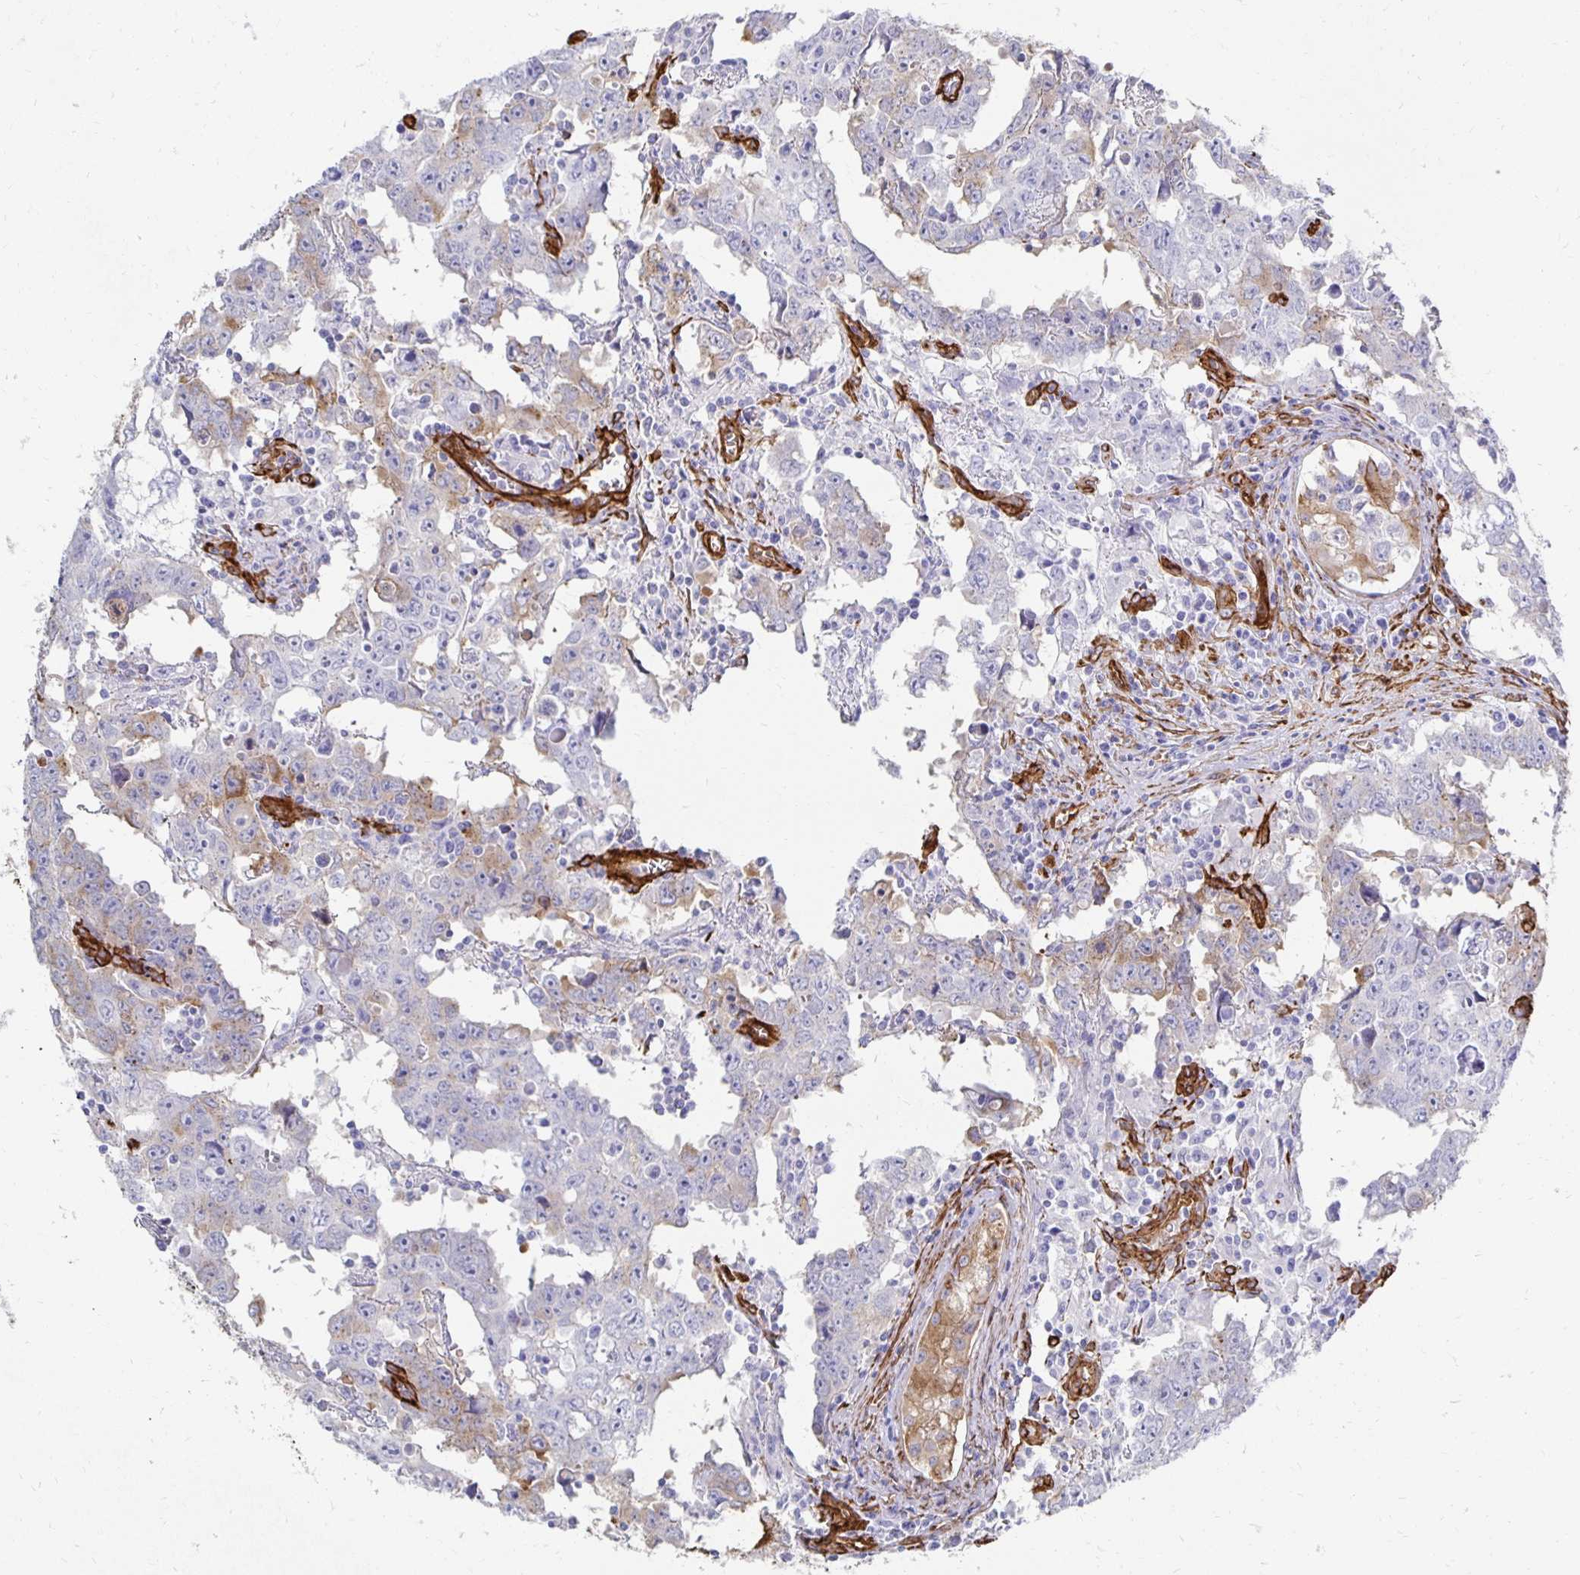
{"staining": {"intensity": "weak", "quantity": "<25%", "location": "cytoplasmic/membranous"}, "tissue": "testis cancer", "cell_type": "Tumor cells", "image_type": "cancer", "snomed": [{"axis": "morphology", "description": "Carcinoma, Embryonal, NOS"}, {"axis": "topography", "description": "Testis"}], "caption": "DAB immunohistochemical staining of embryonal carcinoma (testis) demonstrates no significant positivity in tumor cells. (Brightfield microscopy of DAB immunohistochemistry (IHC) at high magnification).", "gene": "VIPR2", "patient": {"sex": "male", "age": 22}}